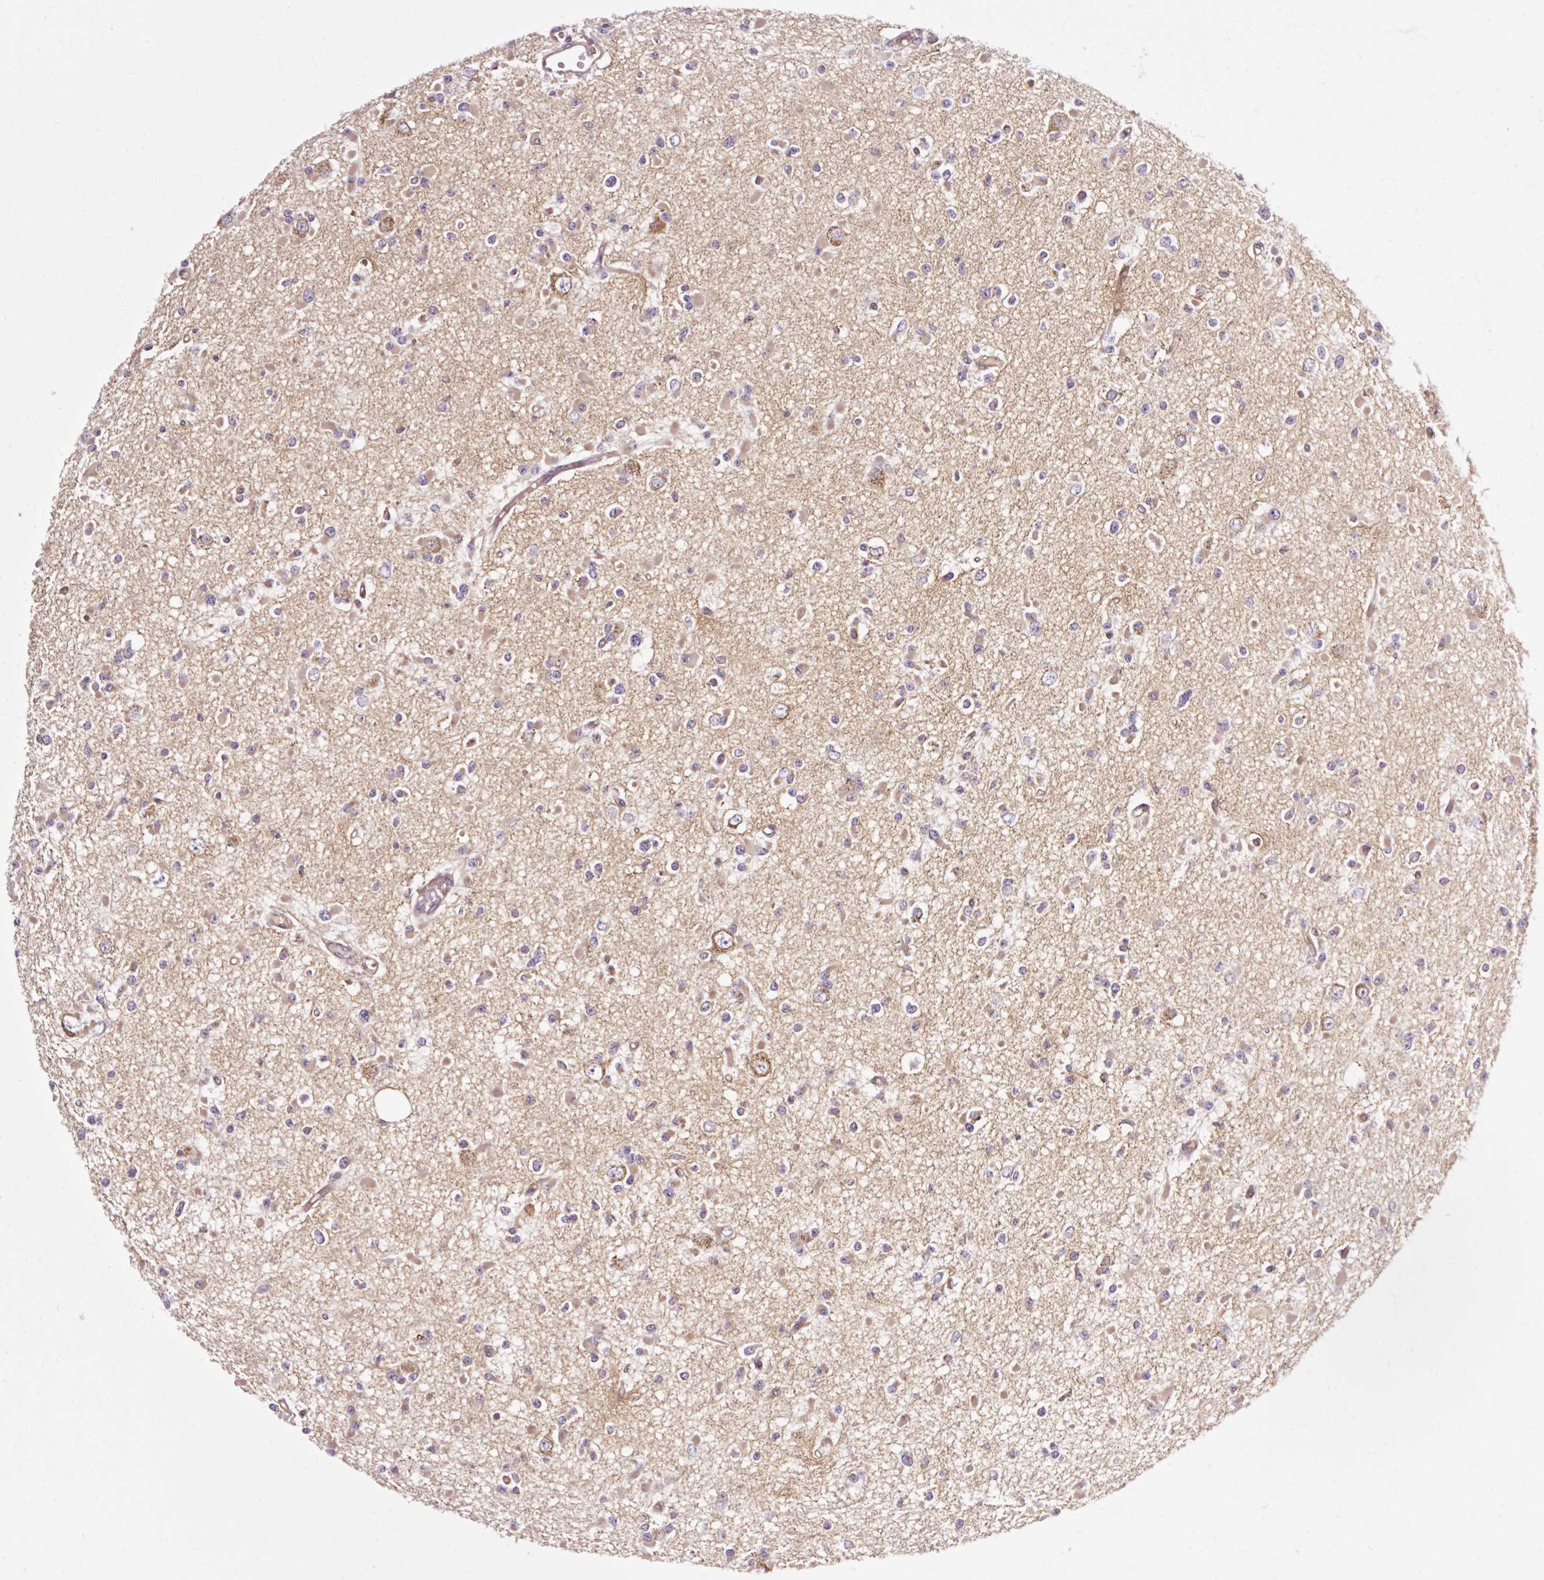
{"staining": {"intensity": "weak", "quantity": "<25%", "location": "cytoplasmic/membranous"}, "tissue": "glioma", "cell_type": "Tumor cells", "image_type": "cancer", "snomed": [{"axis": "morphology", "description": "Glioma, malignant, Low grade"}, {"axis": "topography", "description": "Brain"}], "caption": "Tumor cells show no significant protein expression in malignant glioma (low-grade).", "gene": "NAPA", "patient": {"sex": "female", "age": 22}}